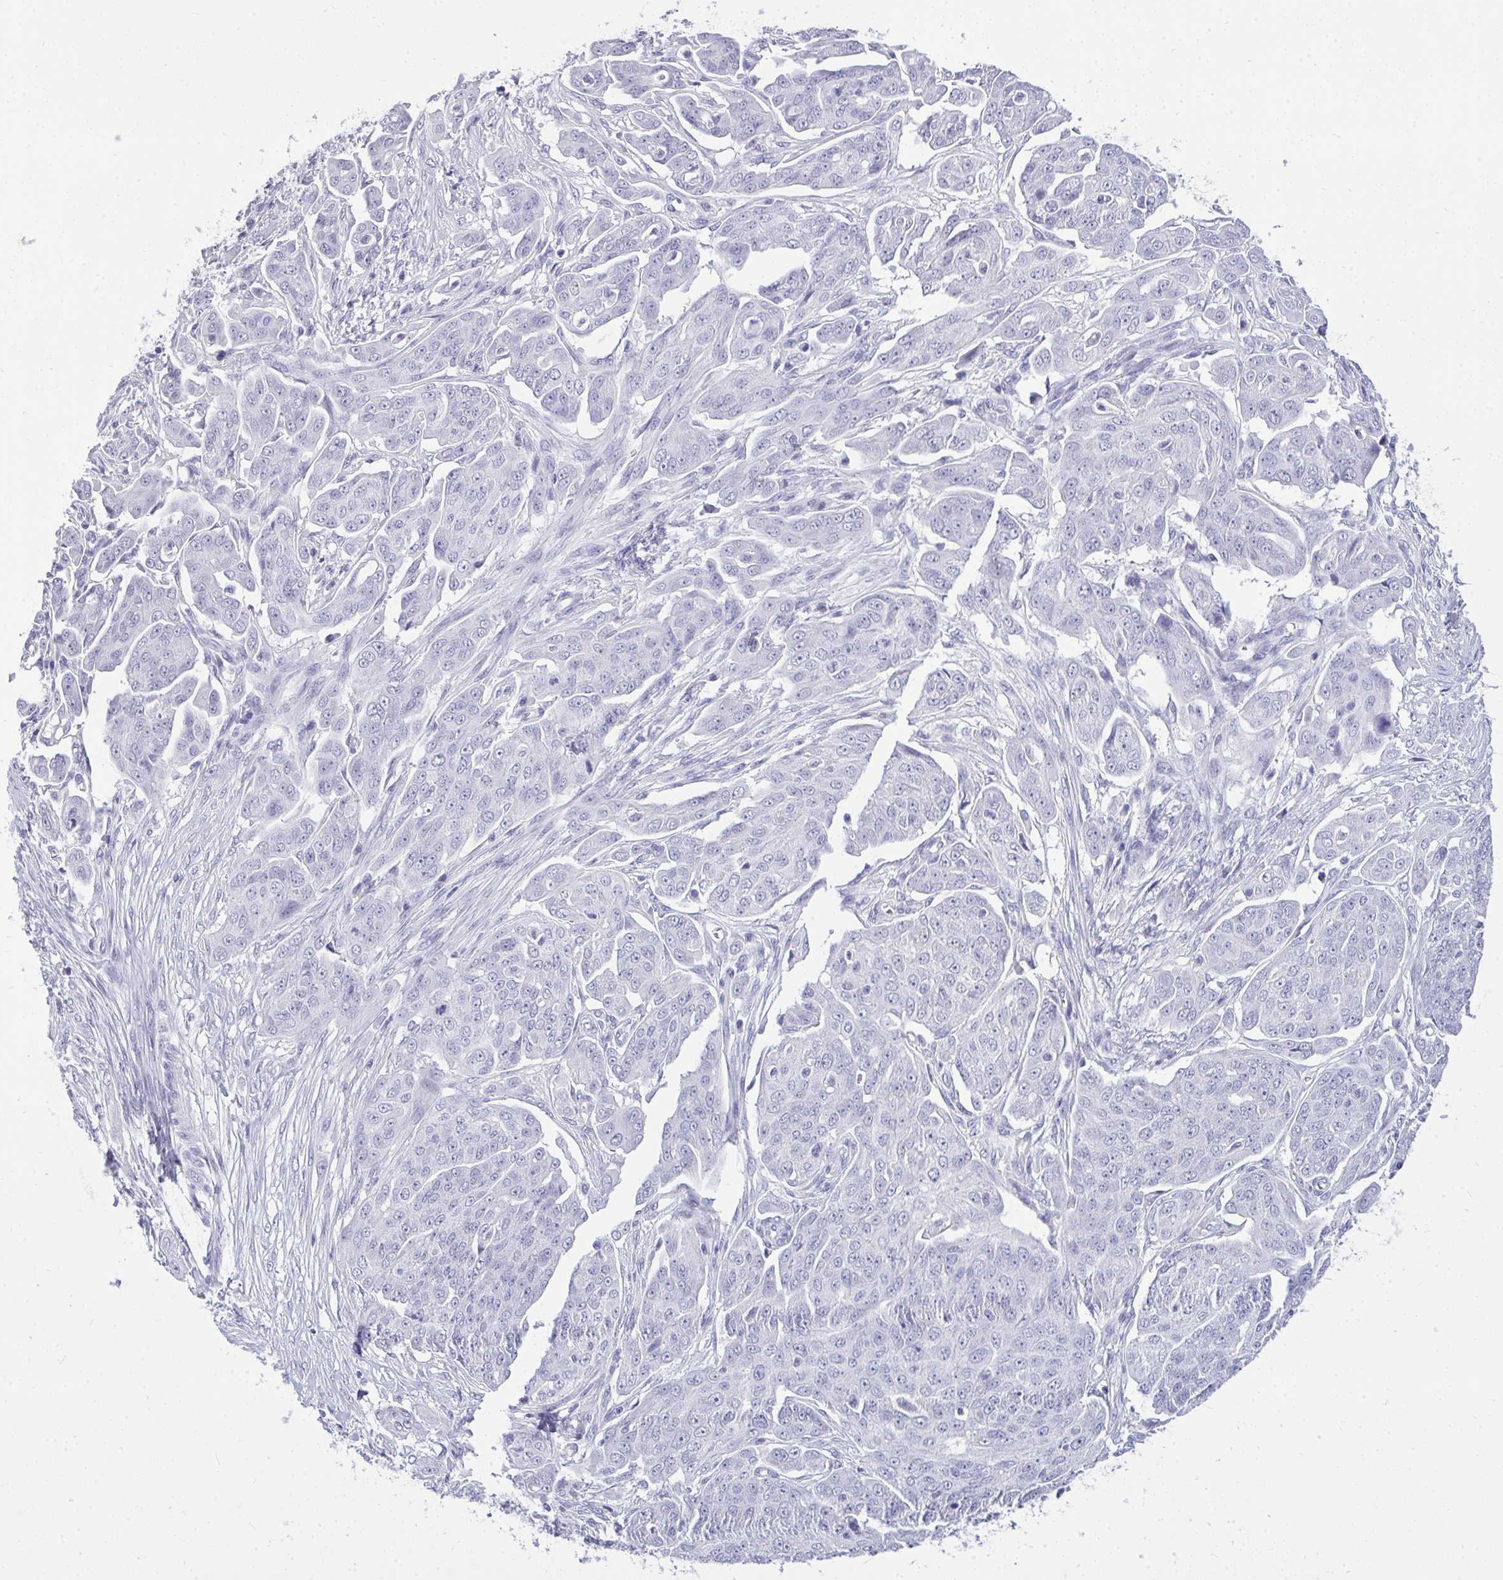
{"staining": {"intensity": "negative", "quantity": "none", "location": "none"}, "tissue": "ovarian cancer", "cell_type": "Tumor cells", "image_type": "cancer", "snomed": [{"axis": "morphology", "description": "Carcinoma, endometroid"}, {"axis": "topography", "description": "Ovary"}], "caption": "High magnification brightfield microscopy of endometroid carcinoma (ovarian) stained with DAB (3,3'-diaminobenzidine) (brown) and counterstained with hematoxylin (blue): tumor cells show no significant positivity.", "gene": "PRM2", "patient": {"sex": "female", "age": 70}}